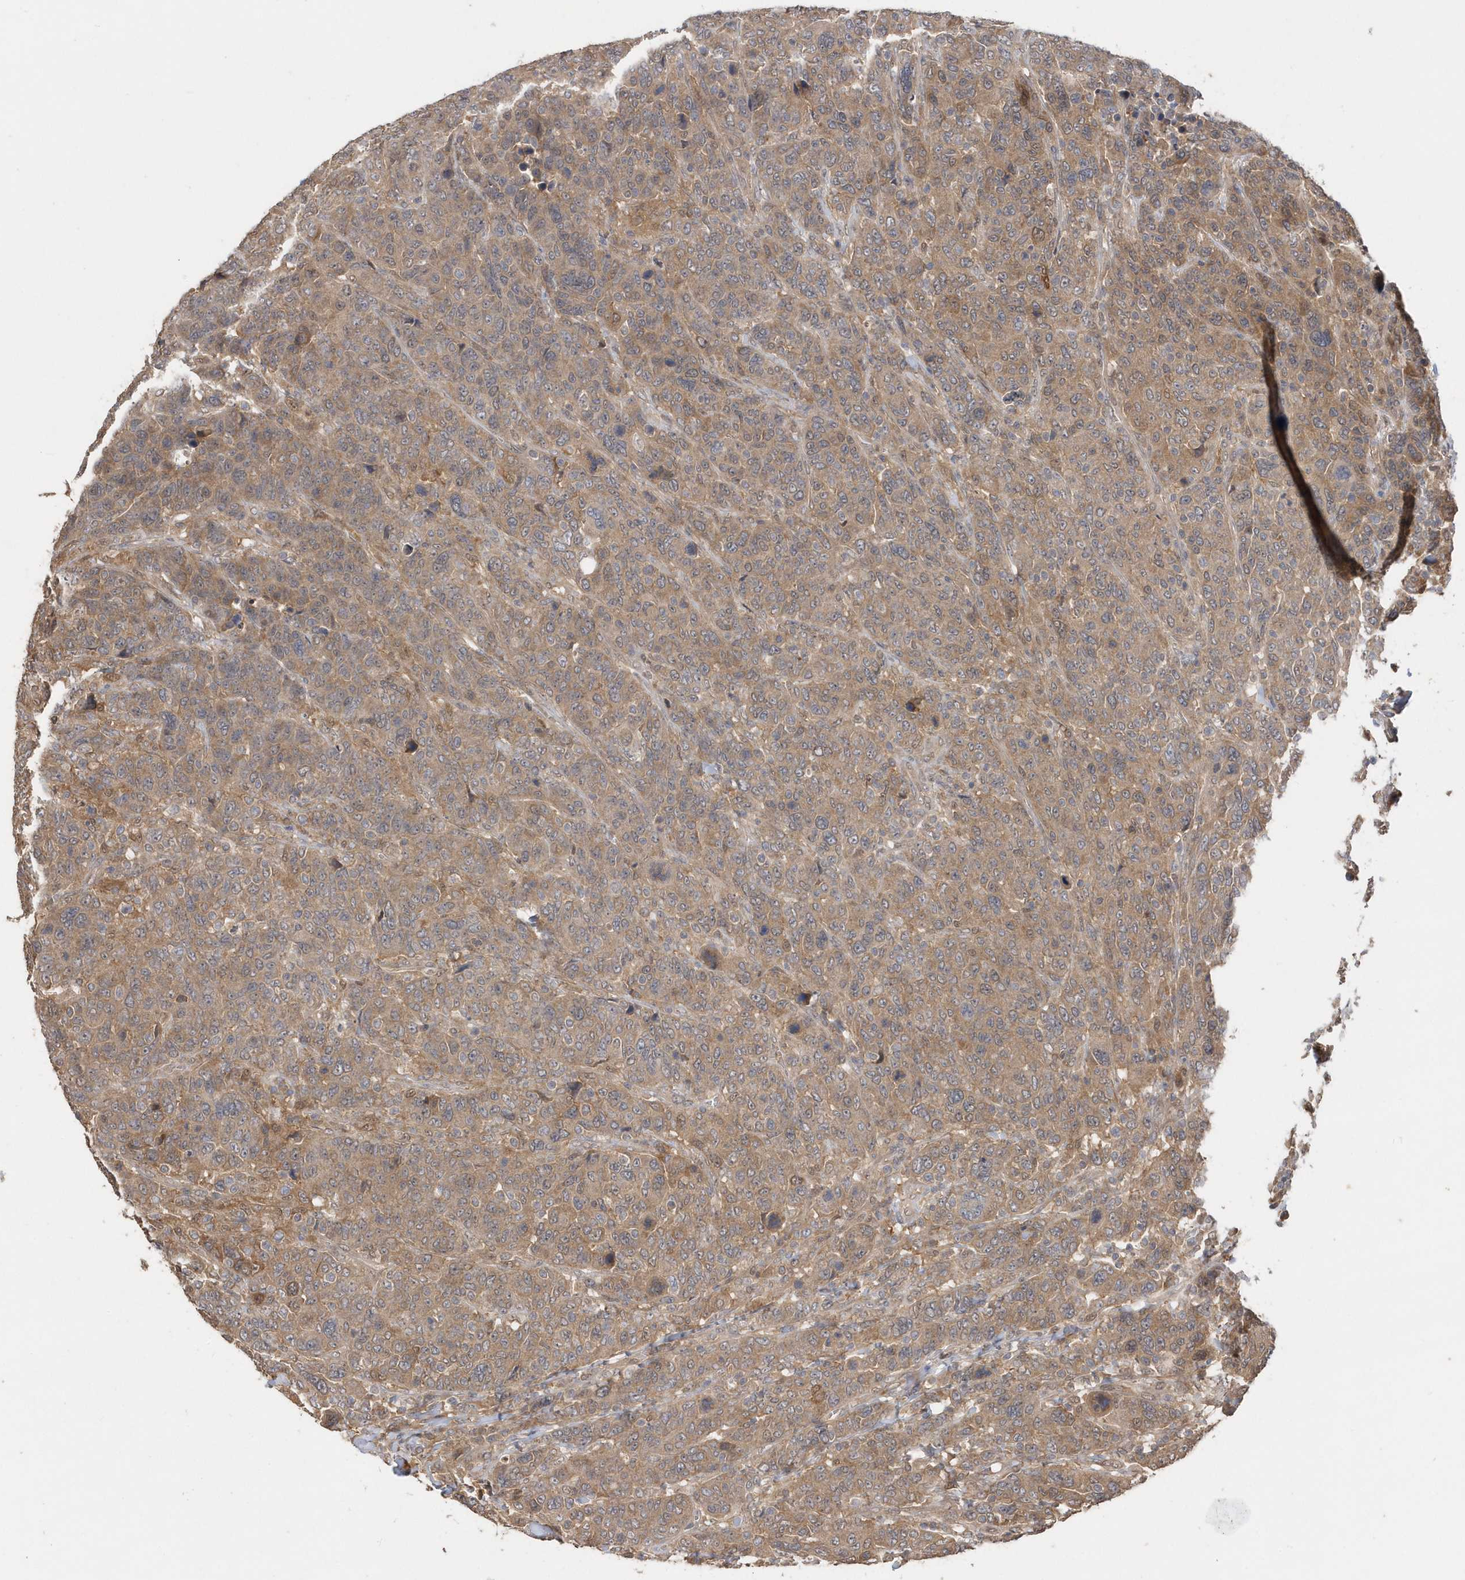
{"staining": {"intensity": "moderate", "quantity": ">75%", "location": "cytoplasmic/membranous"}, "tissue": "breast cancer", "cell_type": "Tumor cells", "image_type": "cancer", "snomed": [{"axis": "morphology", "description": "Duct carcinoma"}, {"axis": "topography", "description": "Breast"}], "caption": "Approximately >75% of tumor cells in human breast cancer (invasive ductal carcinoma) demonstrate moderate cytoplasmic/membranous protein expression as visualized by brown immunohistochemical staining.", "gene": "RPE", "patient": {"sex": "female", "age": 37}}